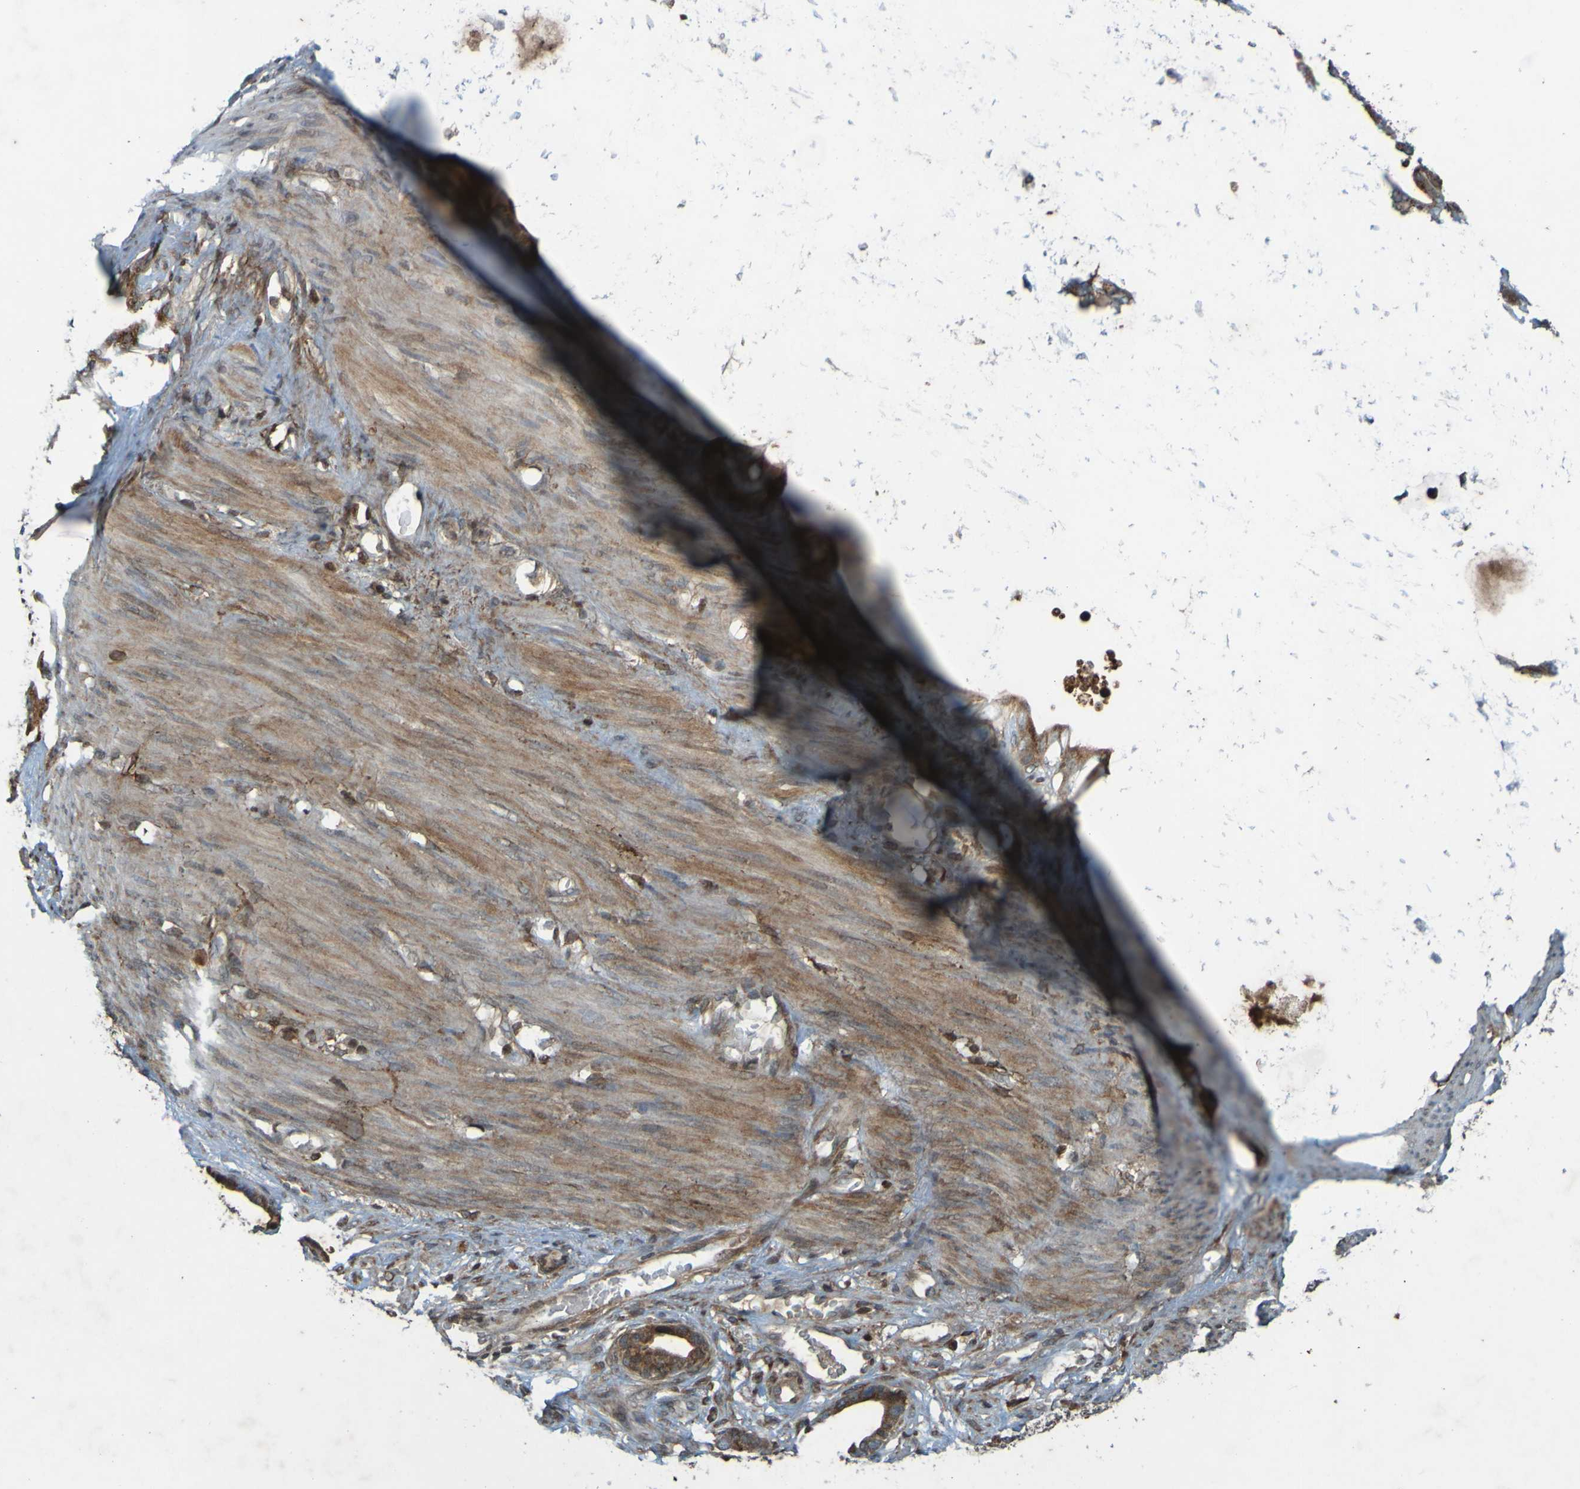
{"staining": {"intensity": "moderate", "quantity": ">75%", "location": "cytoplasmic/membranous"}, "tissue": "stomach cancer", "cell_type": "Tumor cells", "image_type": "cancer", "snomed": [{"axis": "morphology", "description": "Adenocarcinoma, NOS"}, {"axis": "topography", "description": "Stomach"}], "caption": "This is a histology image of immunohistochemistry (IHC) staining of adenocarcinoma (stomach), which shows moderate expression in the cytoplasmic/membranous of tumor cells.", "gene": "GUCY1A1", "patient": {"sex": "female", "age": 75}}